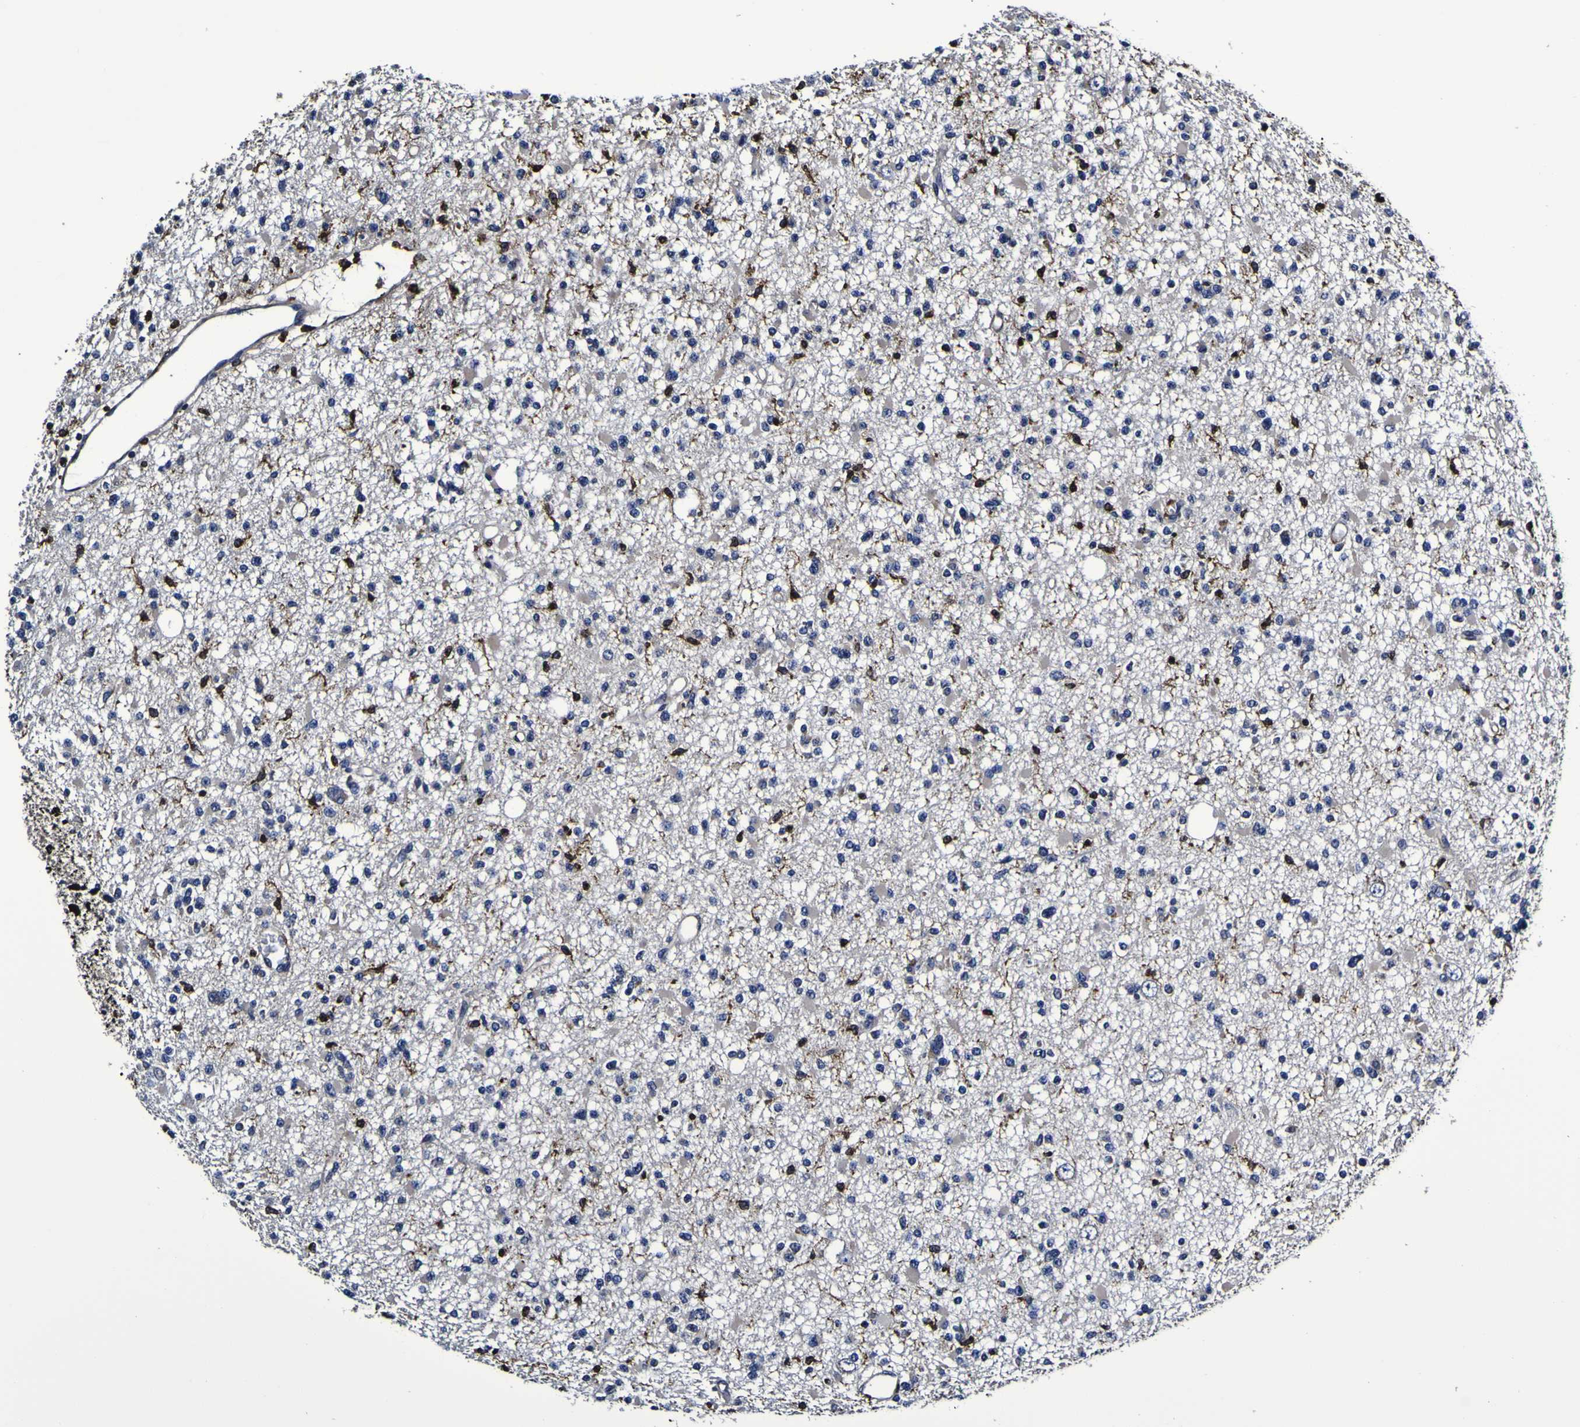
{"staining": {"intensity": "negative", "quantity": "none", "location": "none"}, "tissue": "glioma", "cell_type": "Tumor cells", "image_type": "cancer", "snomed": [{"axis": "morphology", "description": "Glioma, malignant, Low grade"}, {"axis": "topography", "description": "Brain"}], "caption": "Tumor cells are negative for brown protein staining in malignant low-grade glioma. Brightfield microscopy of immunohistochemistry stained with DAB (brown) and hematoxylin (blue), captured at high magnification.", "gene": "GPX1", "patient": {"sex": "female", "age": 22}}